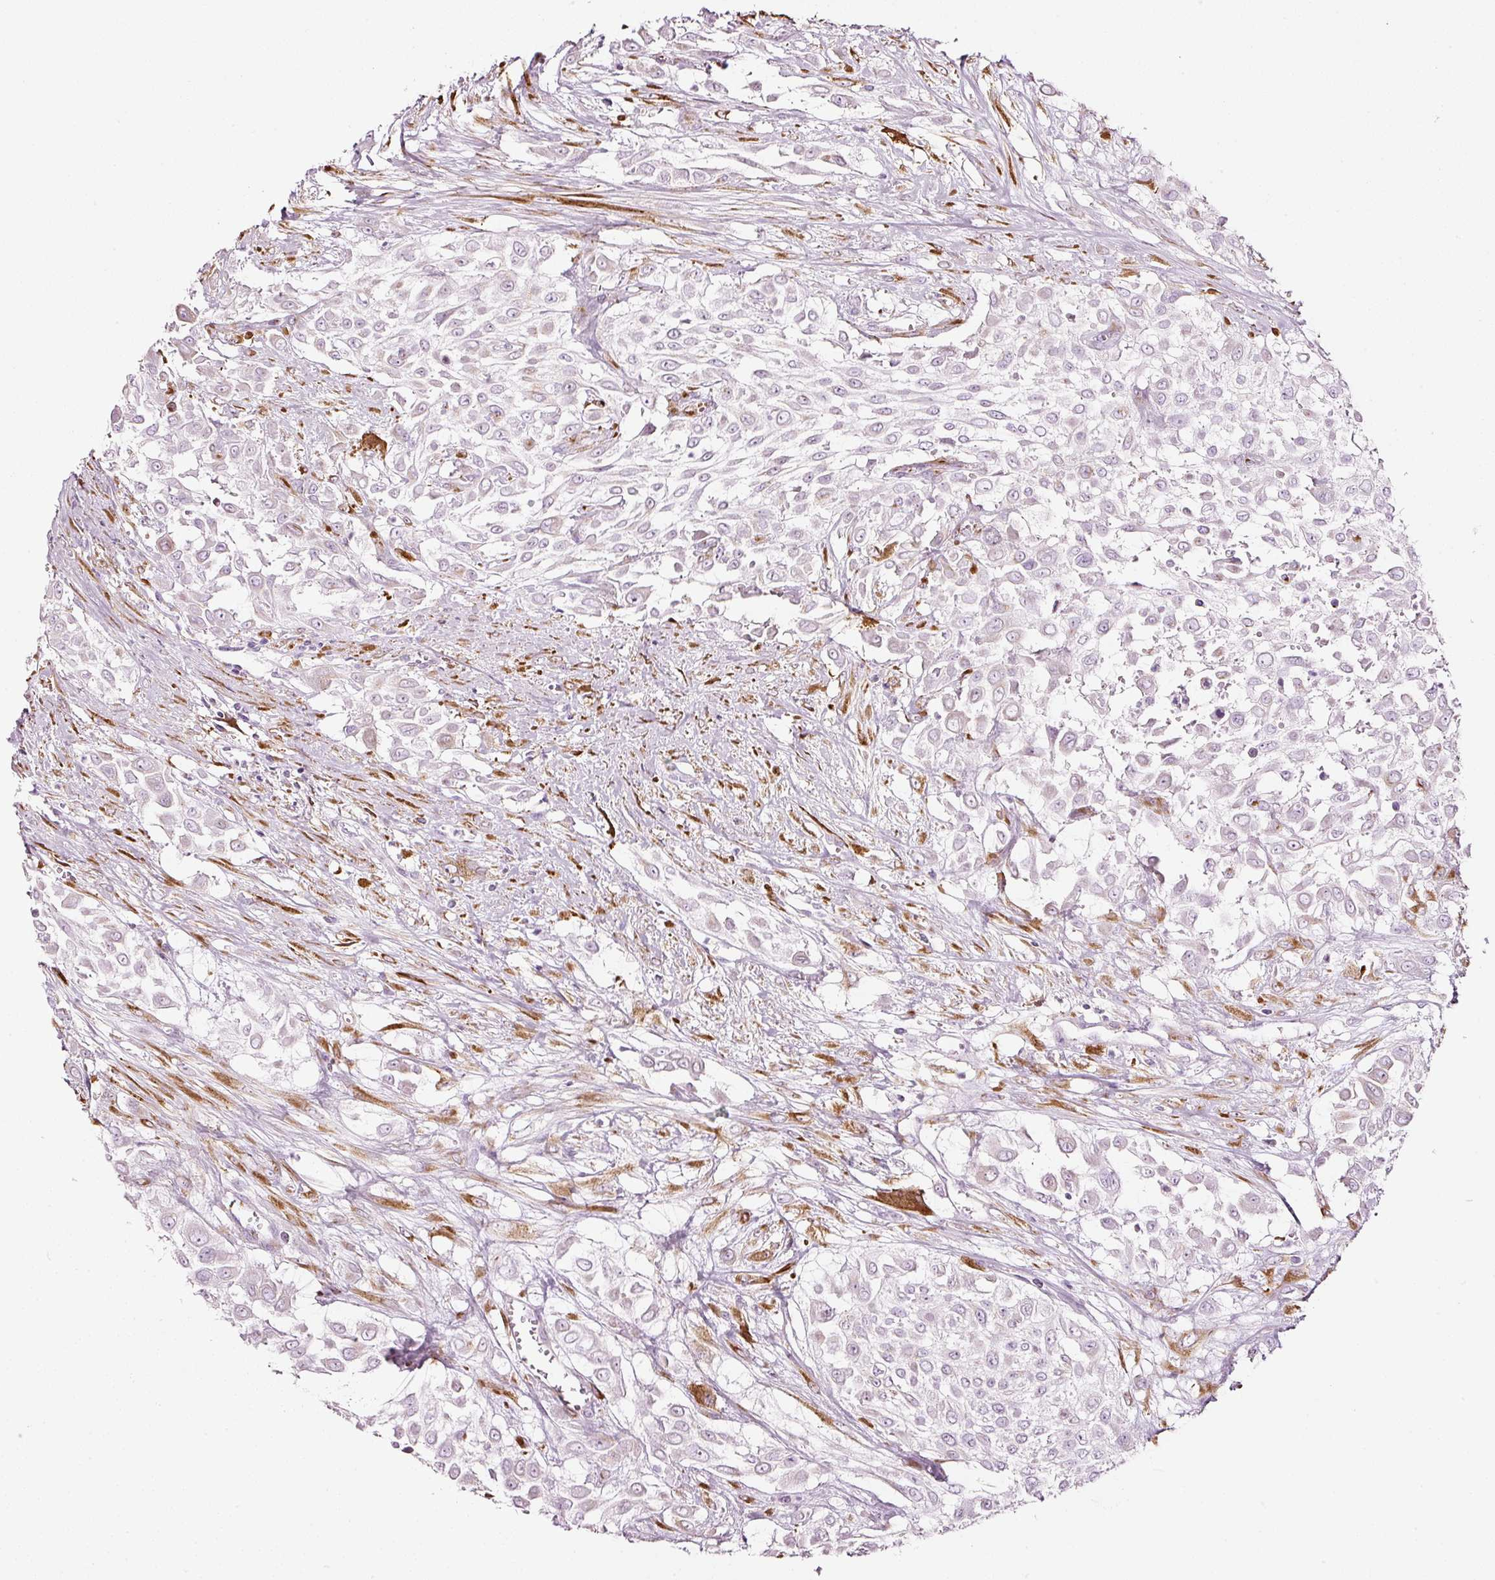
{"staining": {"intensity": "negative", "quantity": "none", "location": "none"}, "tissue": "urothelial cancer", "cell_type": "Tumor cells", "image_type": "cancer", "snomed": [{"axis": "morphology", "description": "Urothelial carcinoma, High grade"}, {"axis": "topography", "description": "Urinary bladder"}], "caption": "The image reveals no significant staining in tumor cells of urothelial carcinoma (high-grade). (Brightfield microscopy of DAB (3,3'-diaminobenzidine) immunohistochemistry at high magnification).", "gene": "SDF4", "patient": {"sex": "male", "age": 57}}